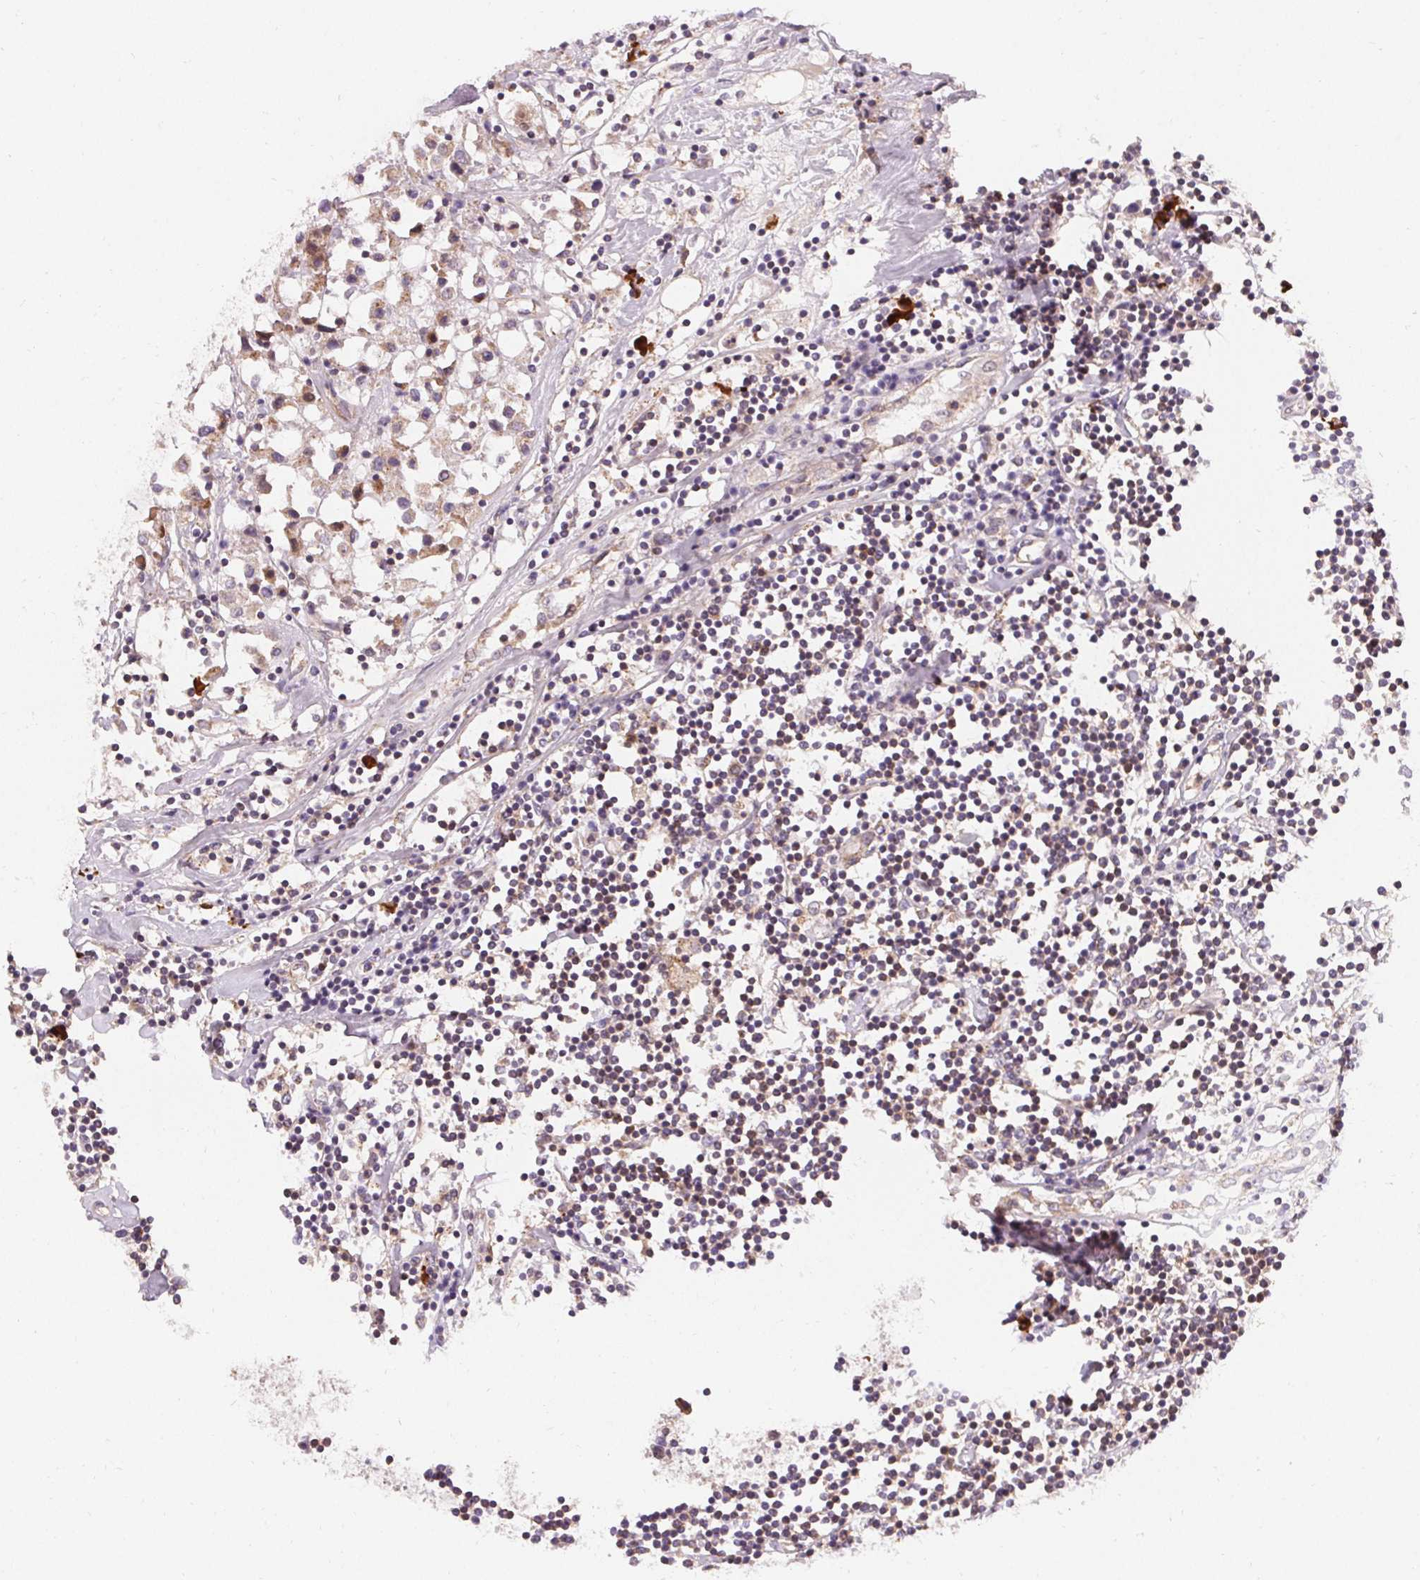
{"staining": {"intensity": "weak", "quantity": "25%-75%", "location": "cytoplasmic/membranous"}, "tissue": "breast cancer", "cell_type": "Tumor cells", "image_type": "cancer", "snomed": [{"axis": "morphology", "description": "Duct carcinoma"}, {"axis": "topography", "description": "Breast"}], "caption": "Weak cytoplasmic/membranous protein staining is identified in approximately 25%-75% of tumor cells in breast cancer (invasive ductal carcinoma).", "gene": "APLP1", "patient": {"sex": "female", "age": 61}}